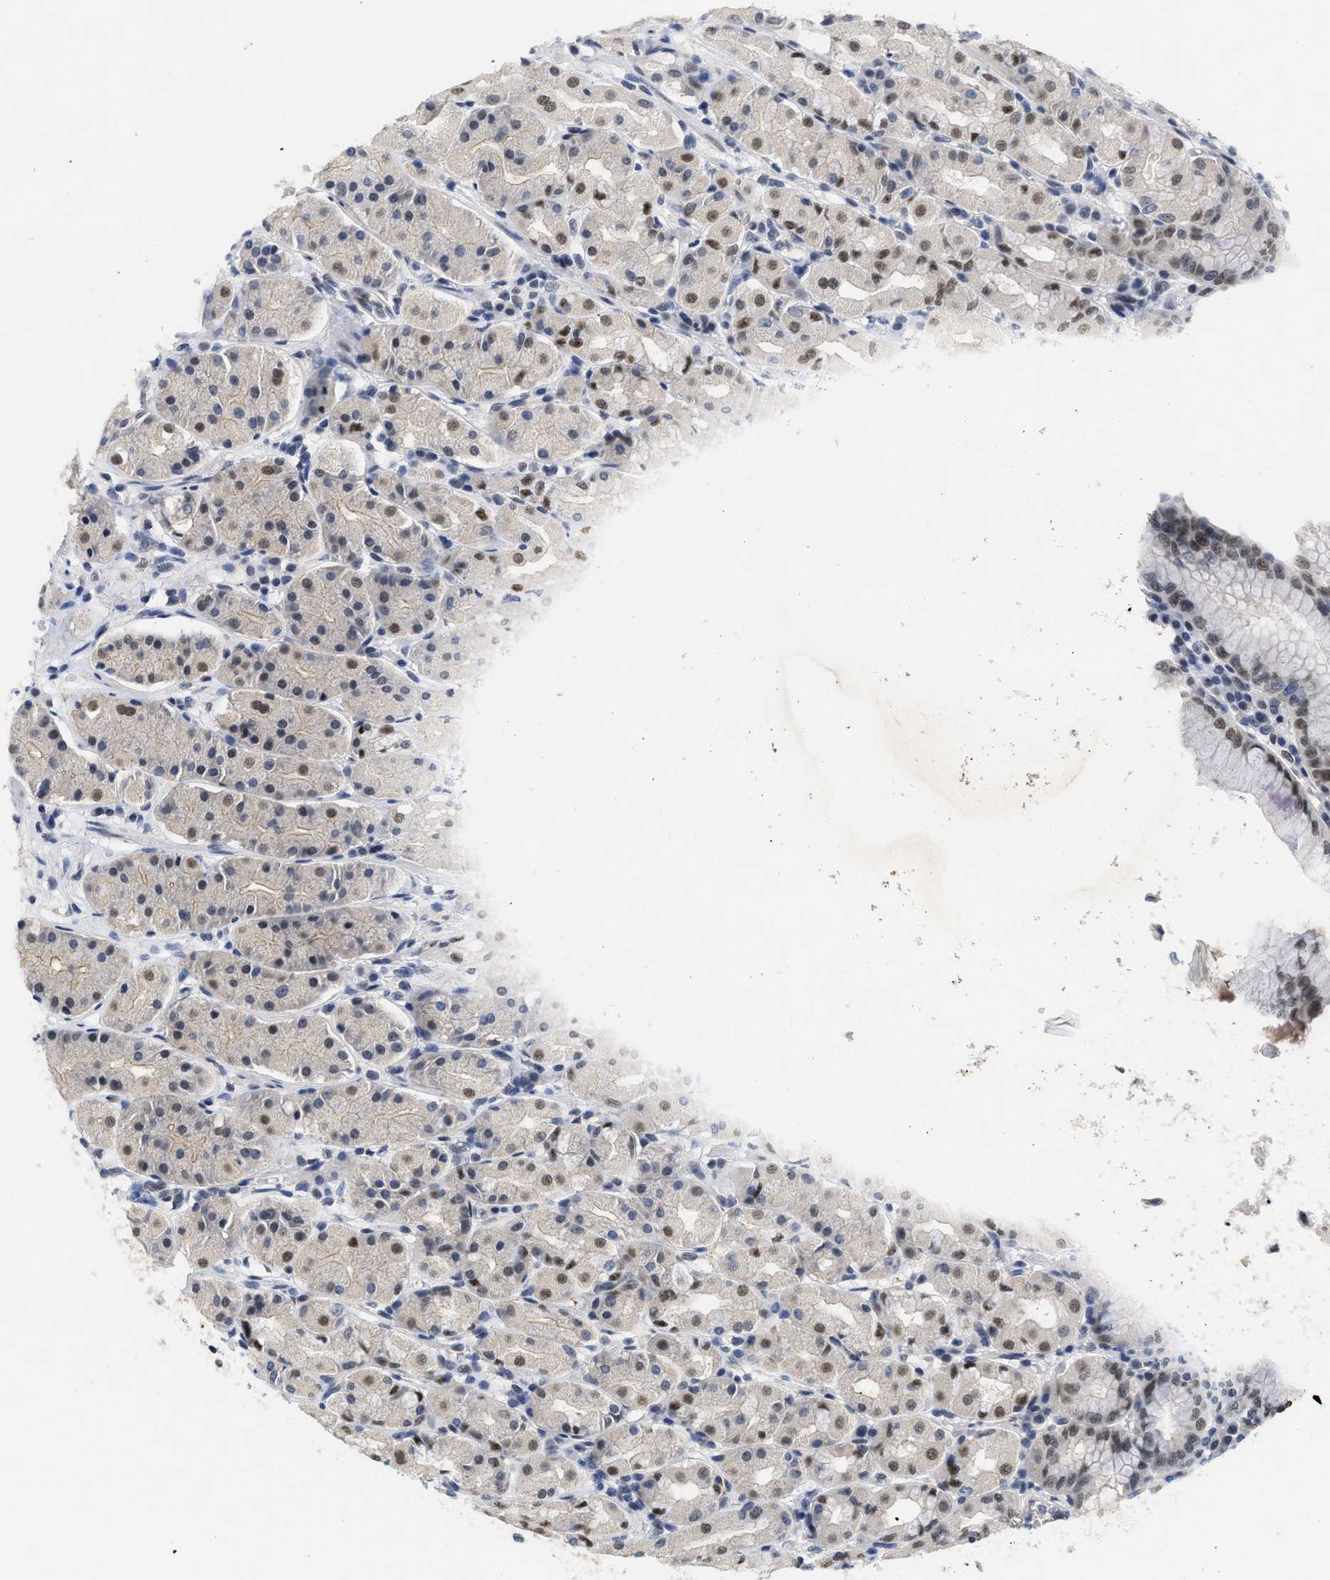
{"staining": {"intensity": "moderate", "quantity": "25%-75%", "location": "nuclear"}, "tissue": "stomach", "cell_type": "Glandular cells", "image_type": "normal", "snomed": [{"axis": "morphology", "description": "Normal tissue, NOS"}, {"axis": "topography", "description": "Stomach"}, {"axis": "topography", "description": "Stomach, lower"}], "caption": "Glandular cells demonstrate moderate nuclear staining in approximately 25%-75% of cells in benign stomach.", "gene": "GGNBP2", "patient": {"sex": "female", "age": 56}}